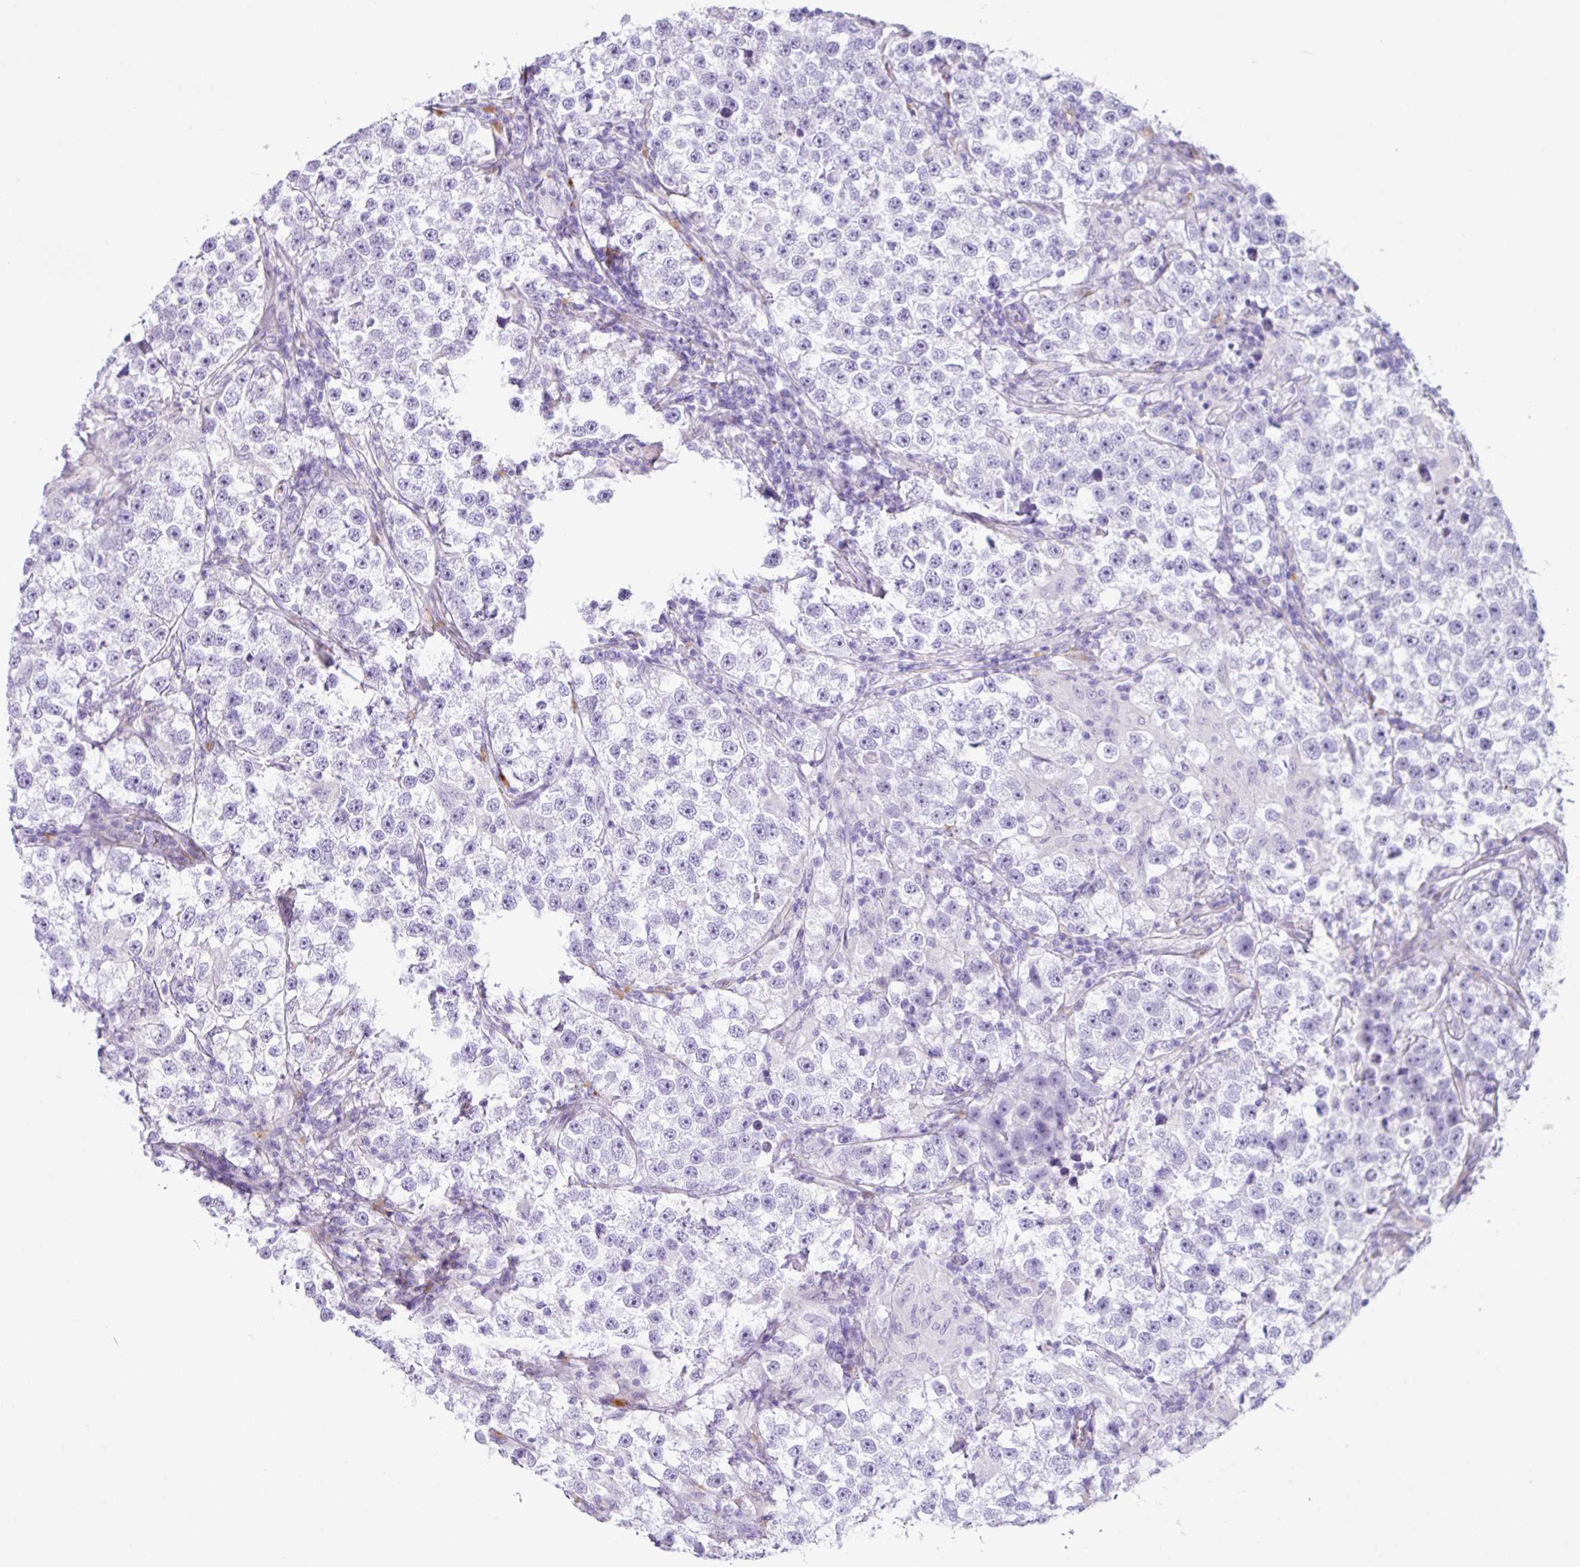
{"staining": {"intensity": "negative", "quantity": "none", "location": "none"}, "tissue": "testis cancer", "cell_type": "Tumor cells", "image_type": "cancer", "snomed": [{"axis": "morphology", "description": "Seminoma, NOS"}, {"axis": "topography", "description": "Testis"}], "caption": "The image reveals no staining of tumor cells in testis cancer (seminoma). The staining is performed using DAB brown chromogen with nuclei counter-stained in using hematoxylin.", "gene": "ZG16", "patient": {"sex": "male", "age": 46}}